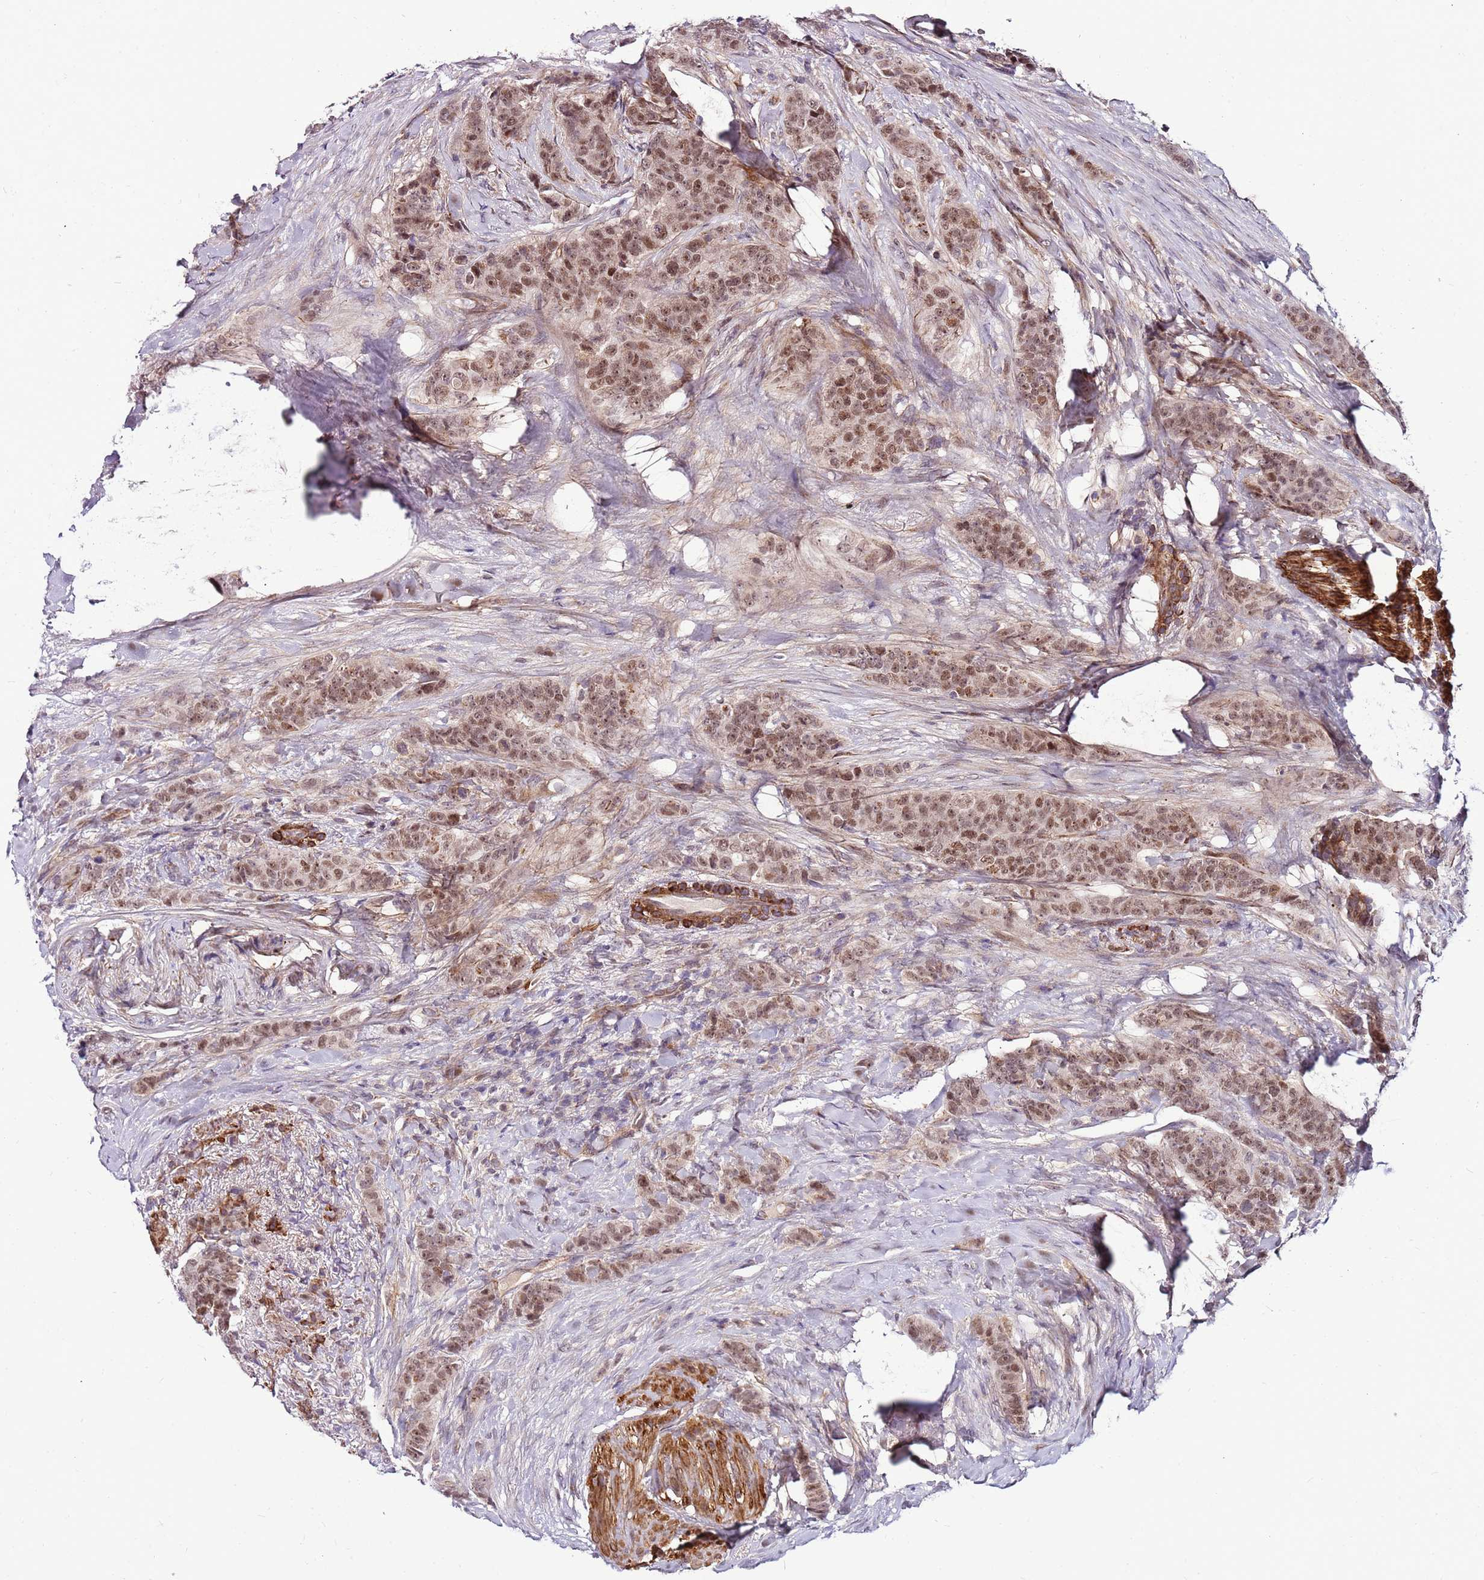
{"staining": {"intensity": "moderate", "quantity": ">75%", "location": "nuclear"}, "tissue": "breast cancer", "cell_type": "Tumor cells", "image_type": "cancer", "snomed": [{"axis": "morphology", "description": "Duct carcinoma"}, {"axis": "topography", "description": "Breast"}], "caption": "Breast cancer tissue demonstrates moderate nuclear staining in approximately >75% of tumor cells, visualized by immunohistochemistry. Using DAB (brown) and hematoxylin (blue) stains, captured at high magnification using brightfield microscopy.", "gene": "POLE3", "patient": {"sex": "female", "age": 40}}